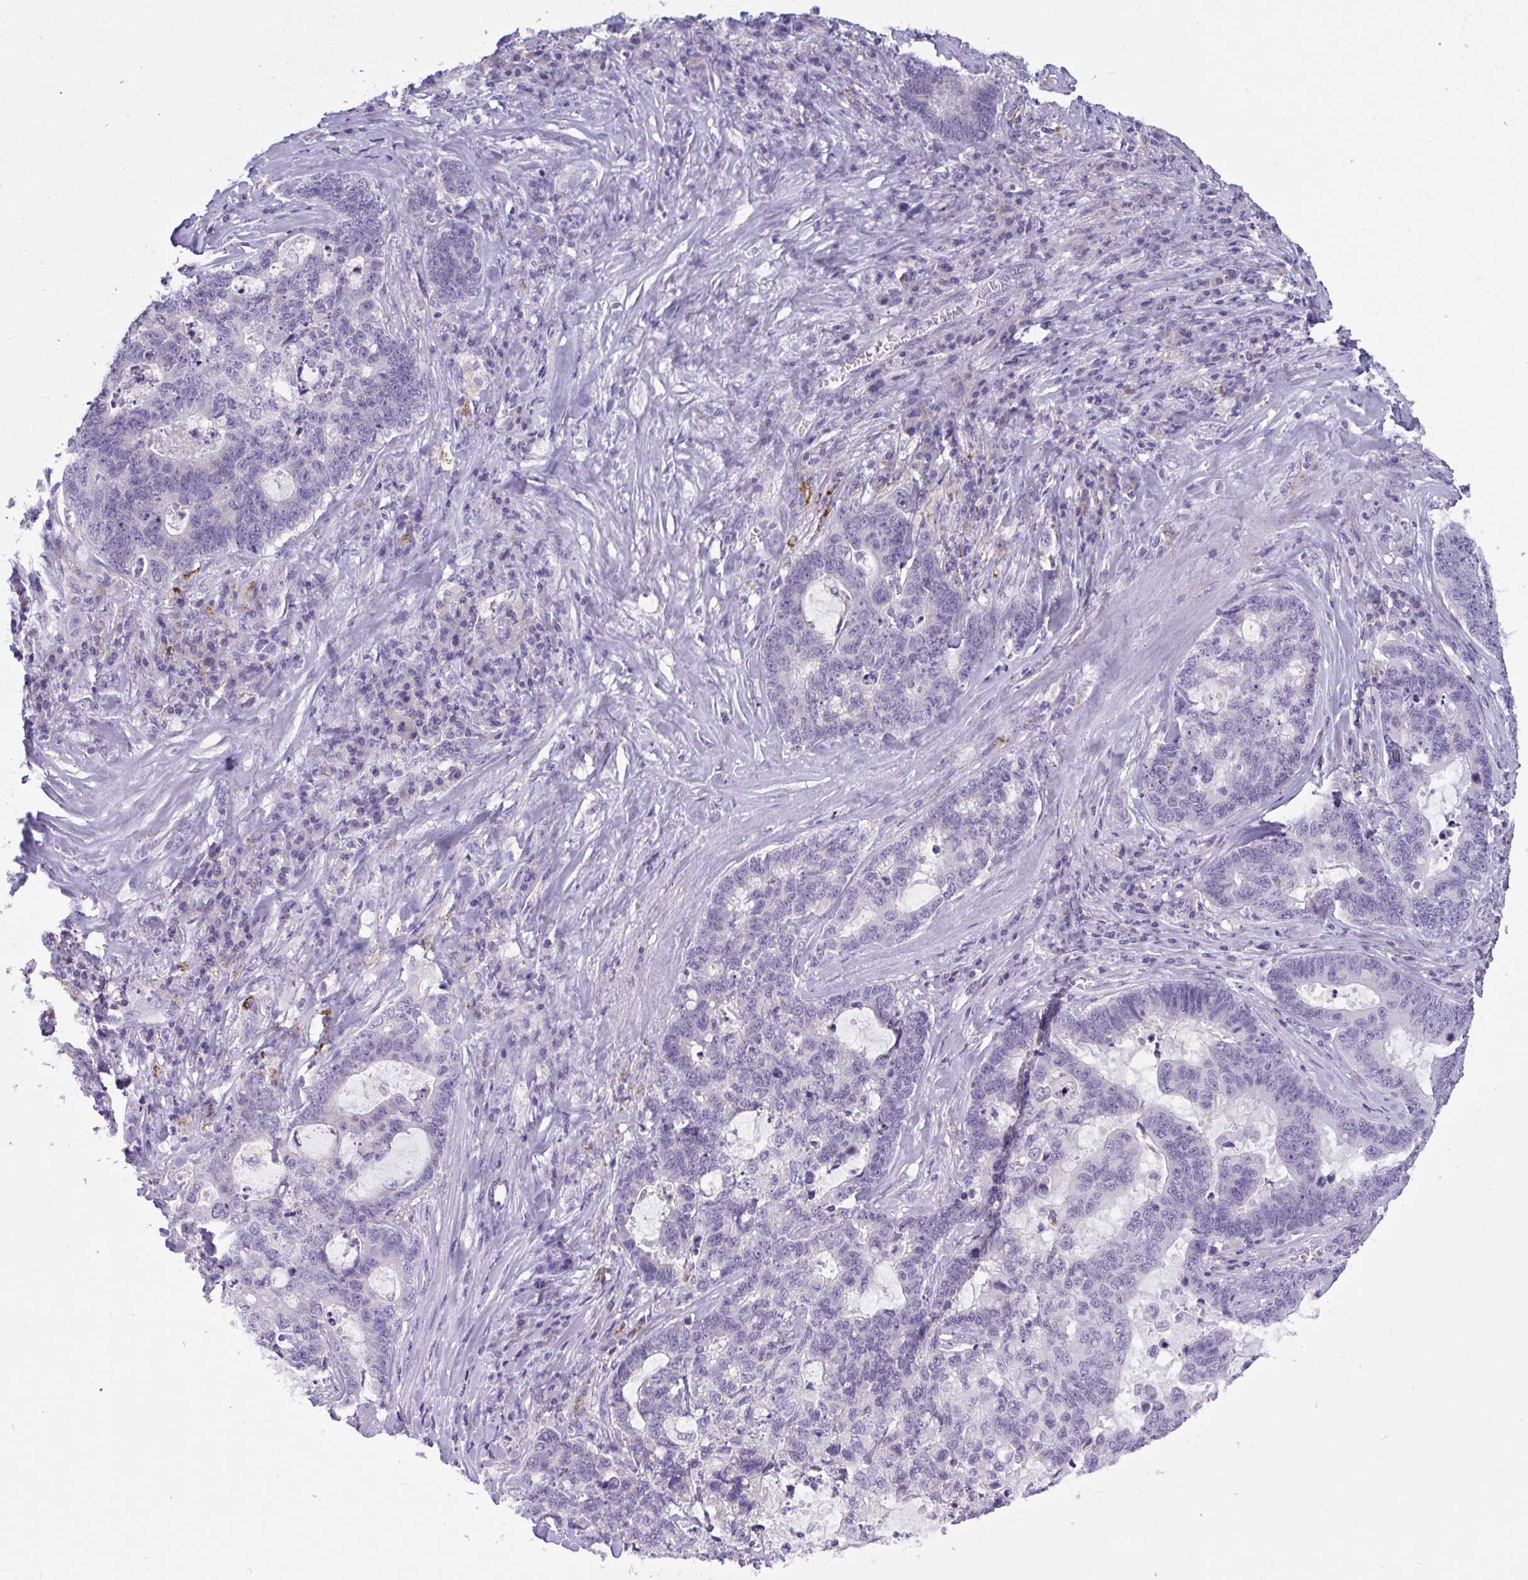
{"staining": {"intensity": "negative", "quantity": "none", "location": "none"}, "tissue": "lung cancer", "cell_type": "Tumor cells", "image_type": "cancer", "snomed": [{"axis": "morphology", "description": "Aneuploidy"}, {"axis": "morphology", "description": "Adenocarcinoma, NOS"}, {"axis": "morphology", "description": "Adenocarcinoma primary or metastatic"}, {"axis": "topography", "description": "Lung"}], "caption": "Tumor cells are negative for protein expression in human lung cancer (adenocarcinoma).", "gene": "SEMA6B", "patient": {"sex": "female", "age": 75}}